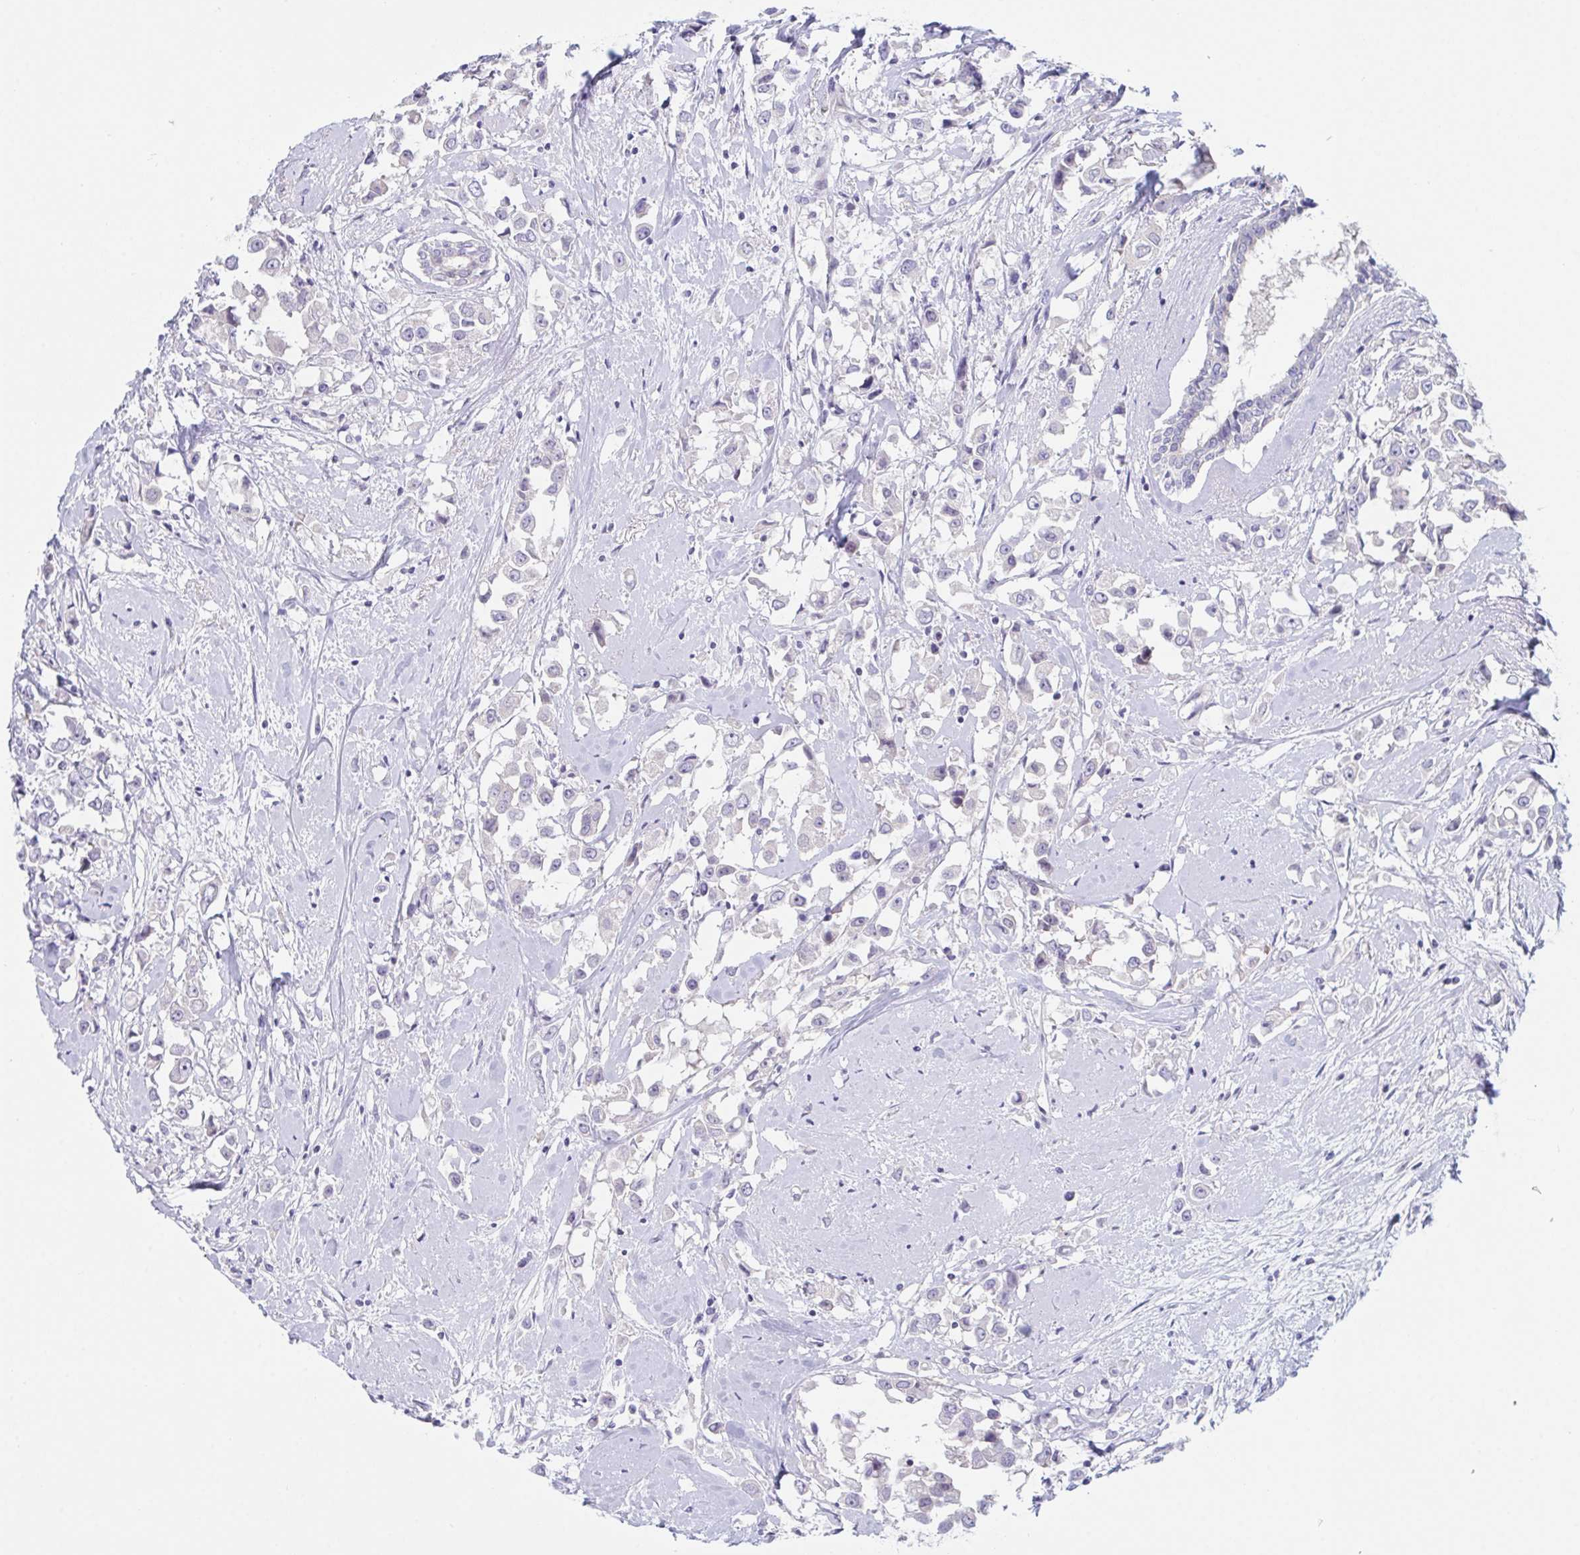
{"staining": {"intensity": "negative", "quantity": "none", "location": "none"}, "tissue": "breast cancer", "cell_type": "Tumor cells", "image_type": "cancer", "snomed": [{"axis": "morphology", "description": "Duct carcinoma"}, {"axis": "topography", "description": "Breast"}], "caption": "The image reveals no staining of tumor cells in breast infiltrating ductal carcinoma. The staining was performed using DAB to visualize the protein expression in brown, while the nuclei were stained in blue with hematoxylin (Magnification: 20x).", "gene": "NAA30", "patient": {"sex": "female", "age": 61}}